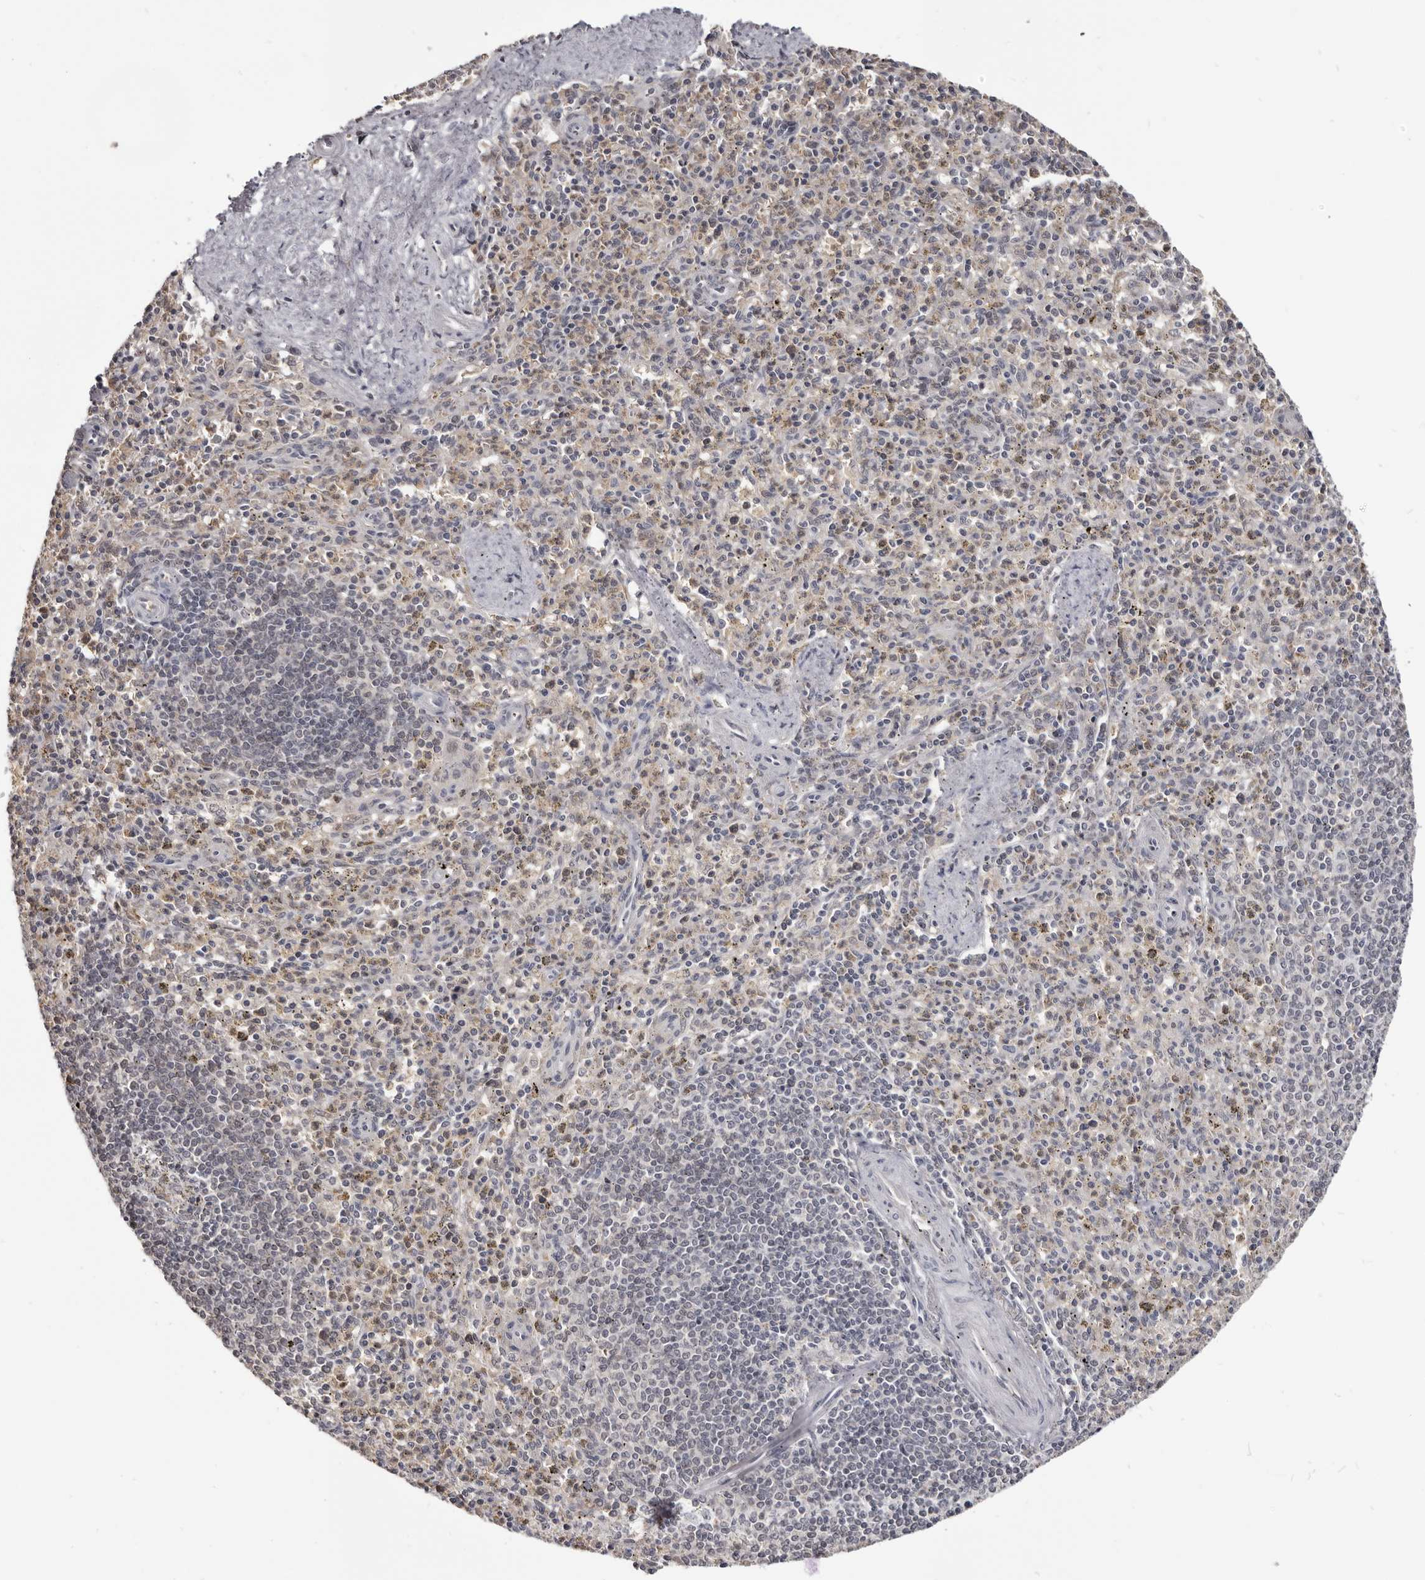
{"staining": {"intensity": "weak", "quantity": "<25%", "location": "cytoplasmic/membranous,nuclear"}, "tissue": "spleen", "cell_type": "Cells in red pulp", "image_type": "normal", "snomed": [{"axis": "morphology", "description": "Normal tissue, NOS"}, {"axis": "topography", "description": "Spleen"}], "caption": "The immunohistochemistry micrograph has no significant expression in cells in red pulp of spleen. Nuclei are stained in blue.", "gene": "CGN", "patient": {"sex": "male", "age": 72}}